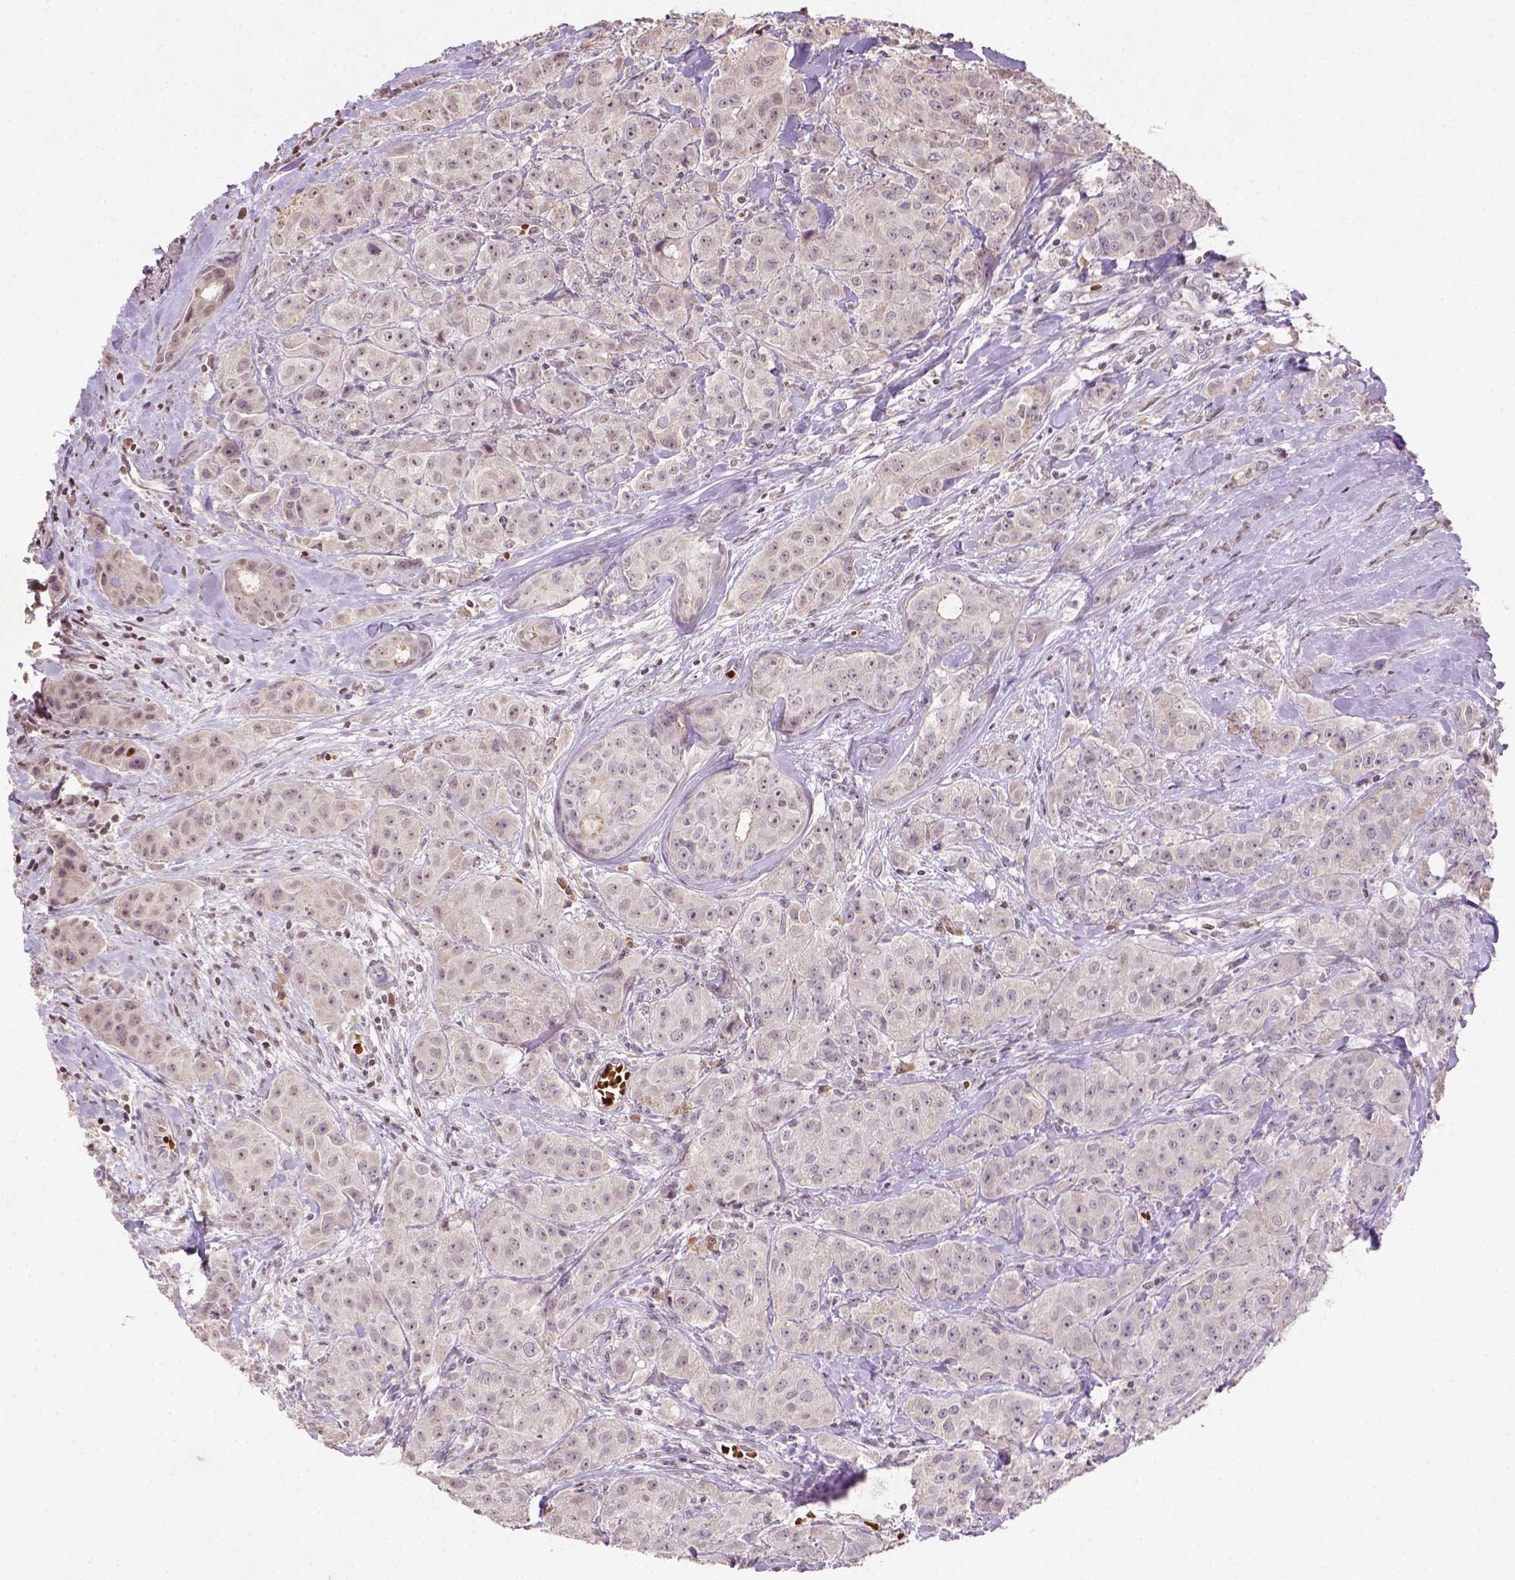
{"staining": {"intensity": "weak", "quantity": "<25%", "location": "nuclear"}, "tissue": "breast cancer", "cell_type": "Tumor cells", "image_type": "cancer", "snomed": [{"axis": "morphology", "description": "Duct carcinoma"}, {"axis": "topography", "description": "Breast"}], "caption": "Immunohistochemistry (IHC) photomicrograph of human infiltrating ductal carcinoma (breast) stained for a protein (brown), which demonstrates no staining in tumor cells. (DAB (3,3'-diaminobenzidine) immunohistochemistry (IHC) visualized using brightfield microscopy, high magnification).", "gene": "NUDT3", "patient": {"sex": "female", "age": 43}}